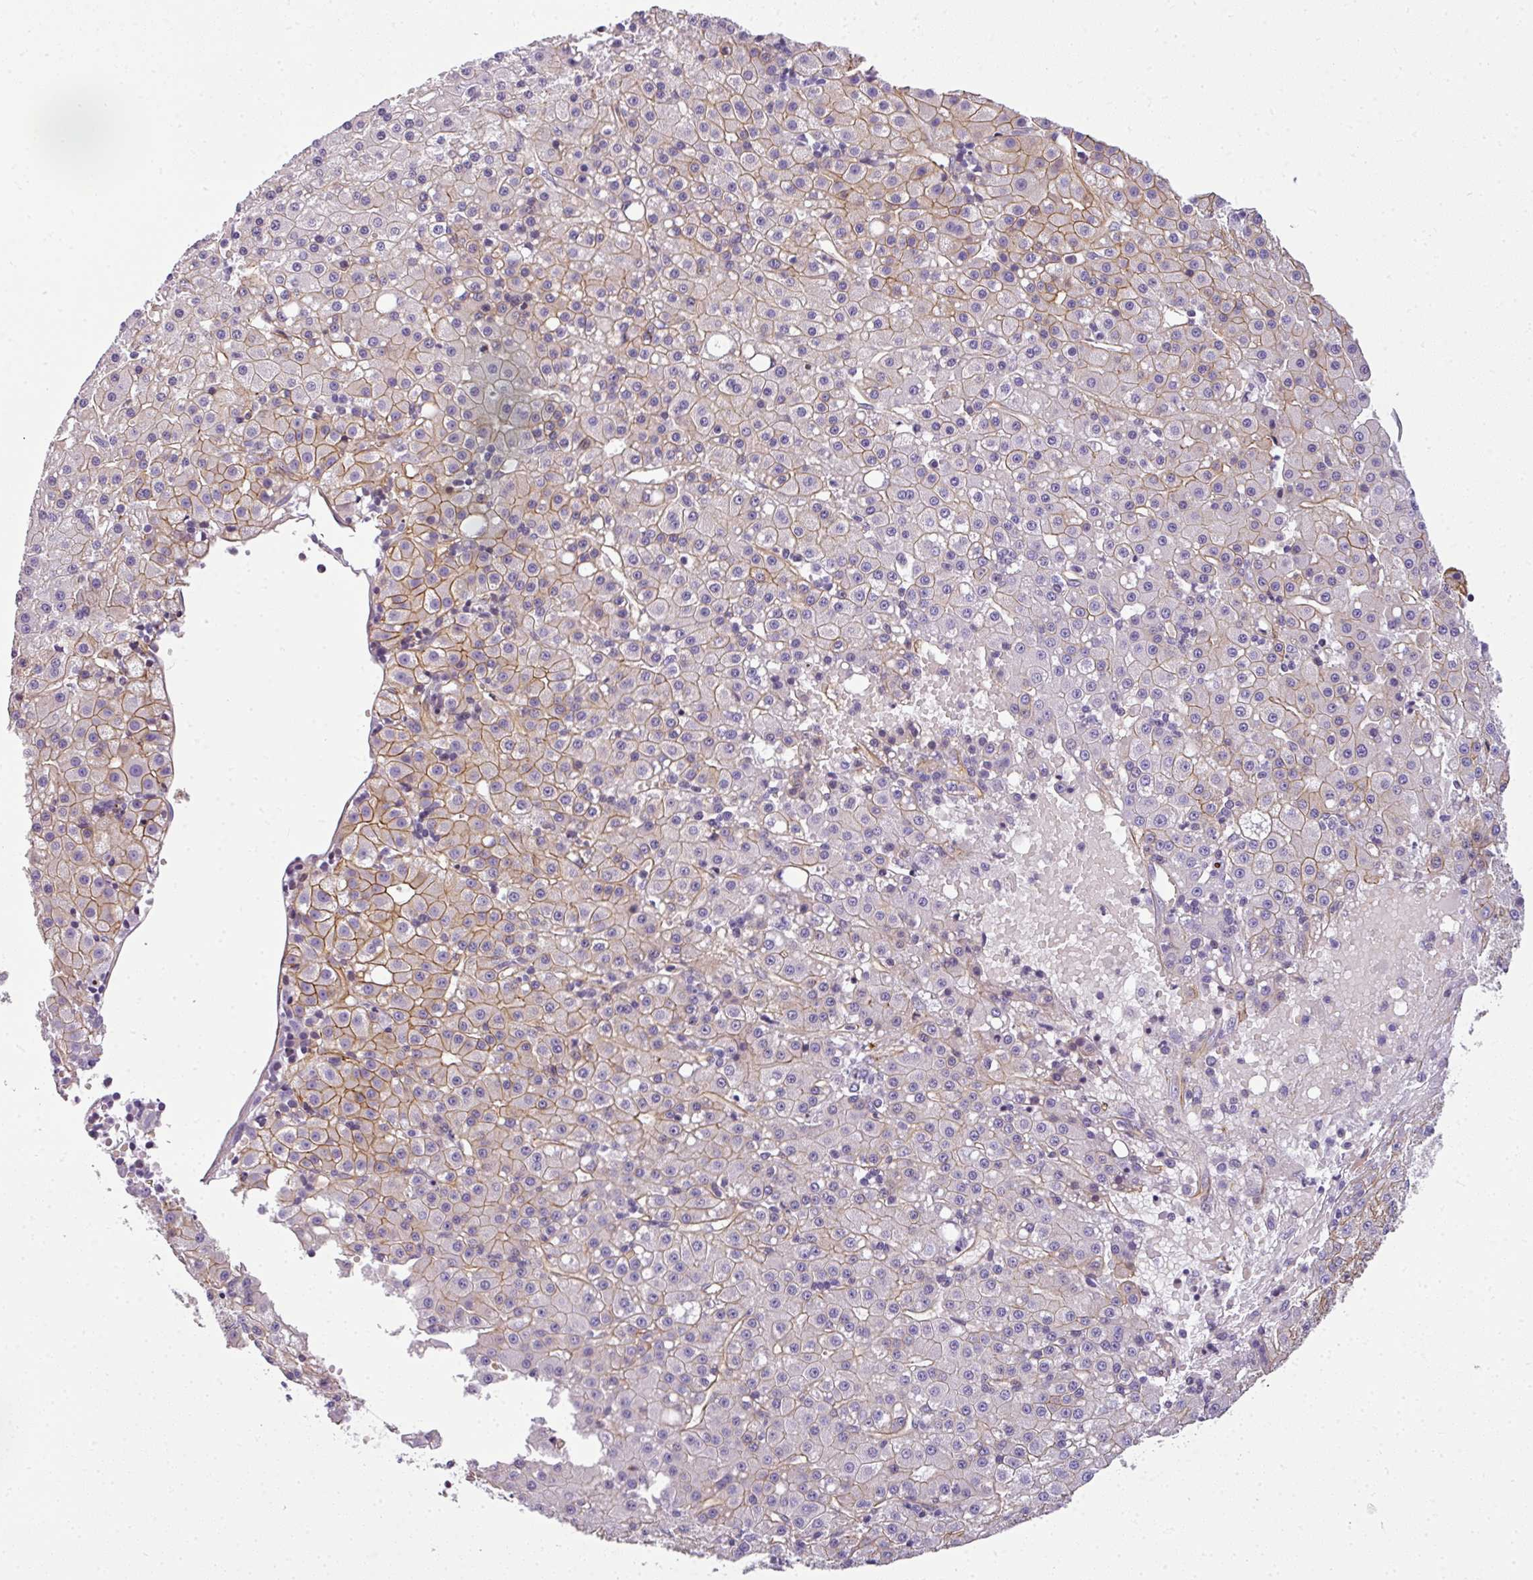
{"staining": {"intensity": "moderate", "quantity": "<25%", "location": "cytoplasmic/membranous"}, "tissue": "liver cancer", "cell_type": "Tumor cells", "image_type": "cancer", "snomed": [{"axis": "morphology", "description": "Carcinoma, Hepatocellular, NOS"}, {"axis": "topography", "description": "Liver"}], "caption": "A high-resolution histopathology image shows IHC staining of liver cancer (hepatocellular carcinoma), which displays moderate cytoplasmic/membranous expression in about <25% of tumor cells.", "gene": "OR11H4", "patient": {"sex": "male", "age": 76}}